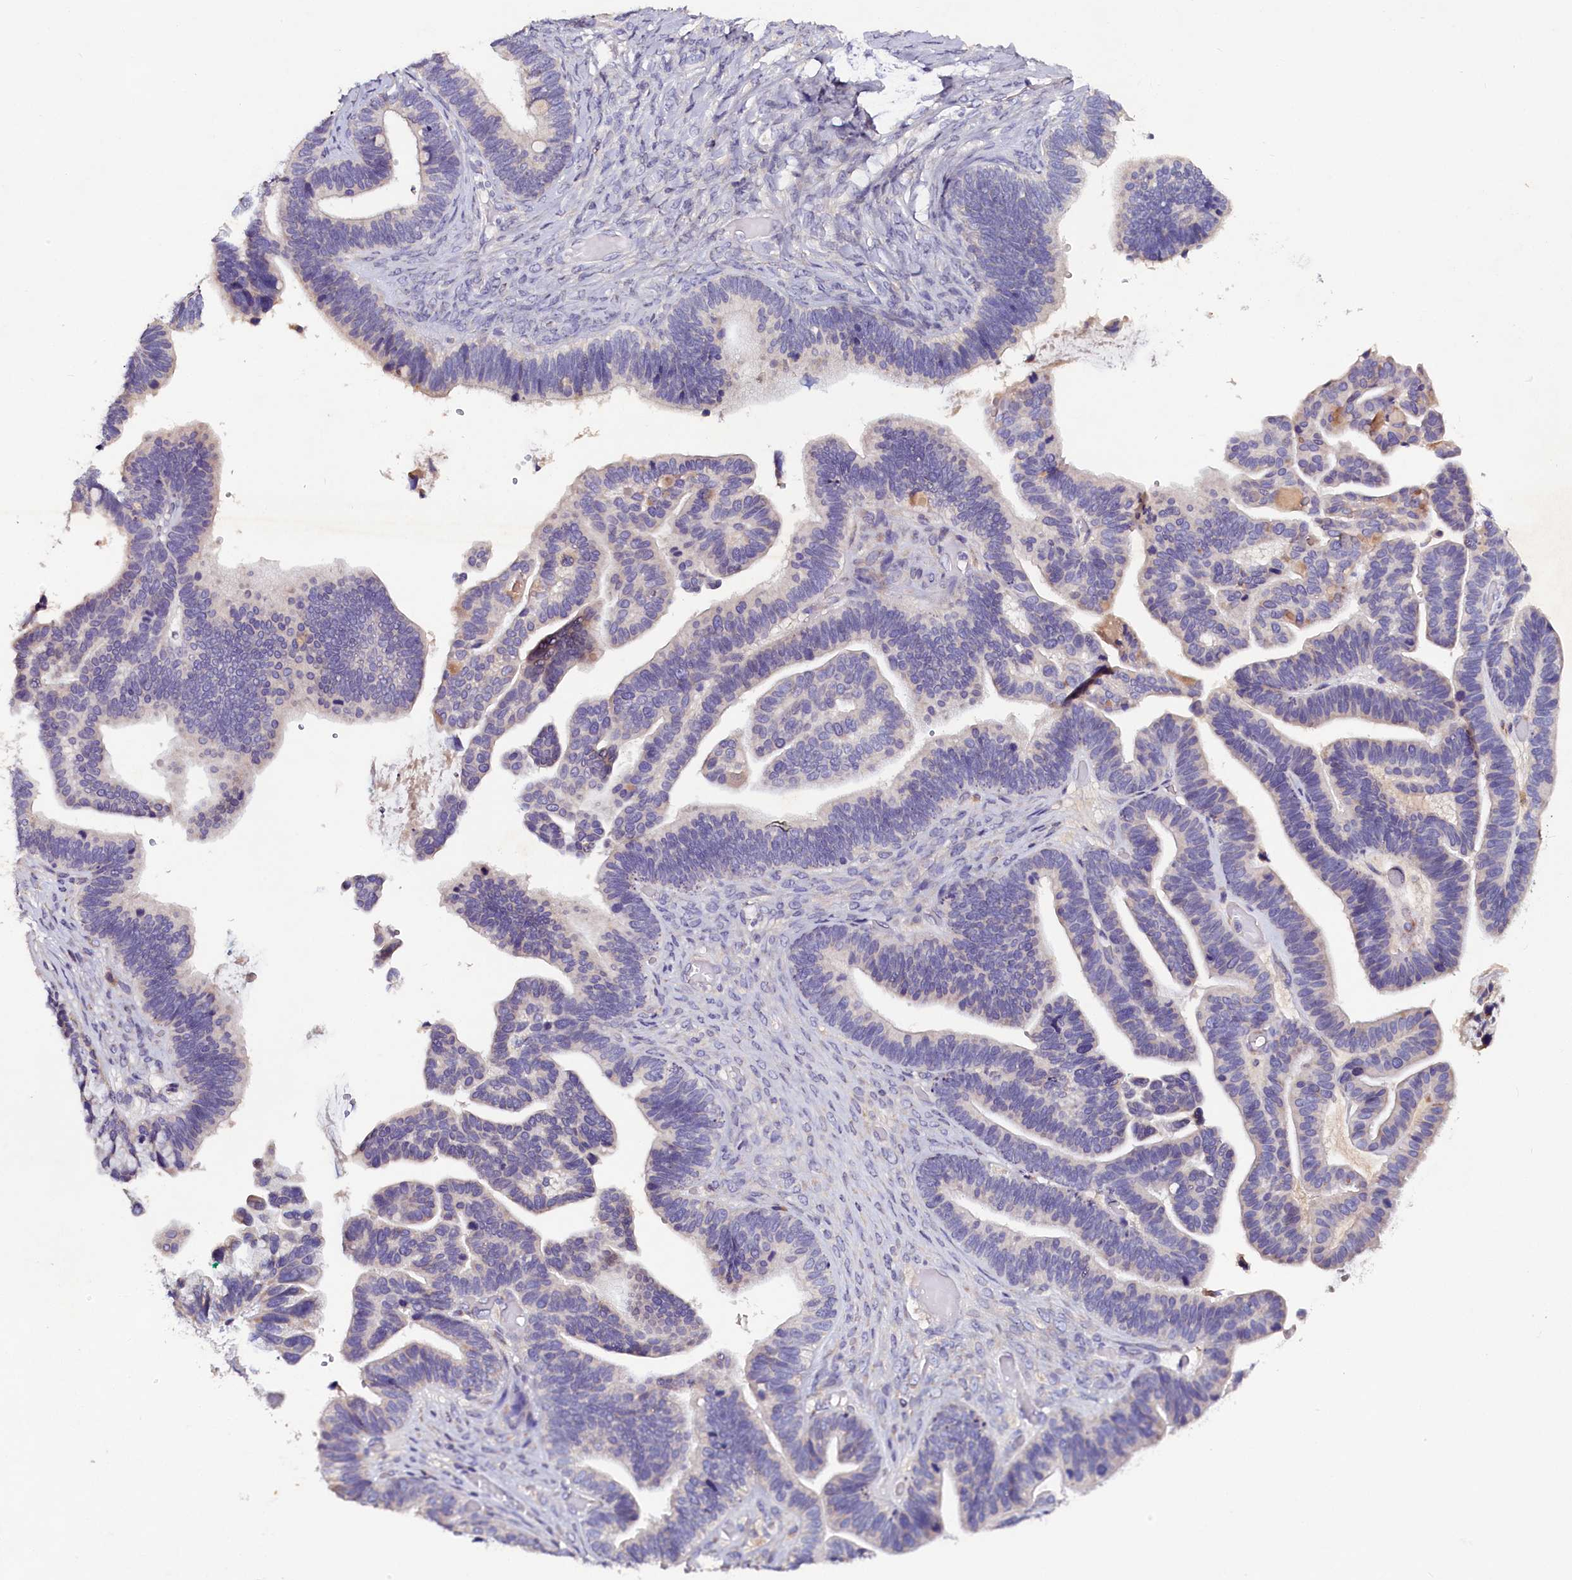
{"staining": {"intensity": "negative", "quantity": "none", "location": "none"}, "tissue": "ovarian cancer", "cell_type": "Tumor cells", "image_type": "cancer", "snomed": [{"axis": "morphology", "description": "Cystadenocarcinoma, serous, NOS"}, {"axis": "topography", "description": "Ovary"}], "caption": "A histopathology image of serous cystadenocarcinoma (ovarian) stained for a protein demonstrates no brown staining in tumor cells.", "gene": "ST7L", "patient": {"sex": "female", "age": 56}}